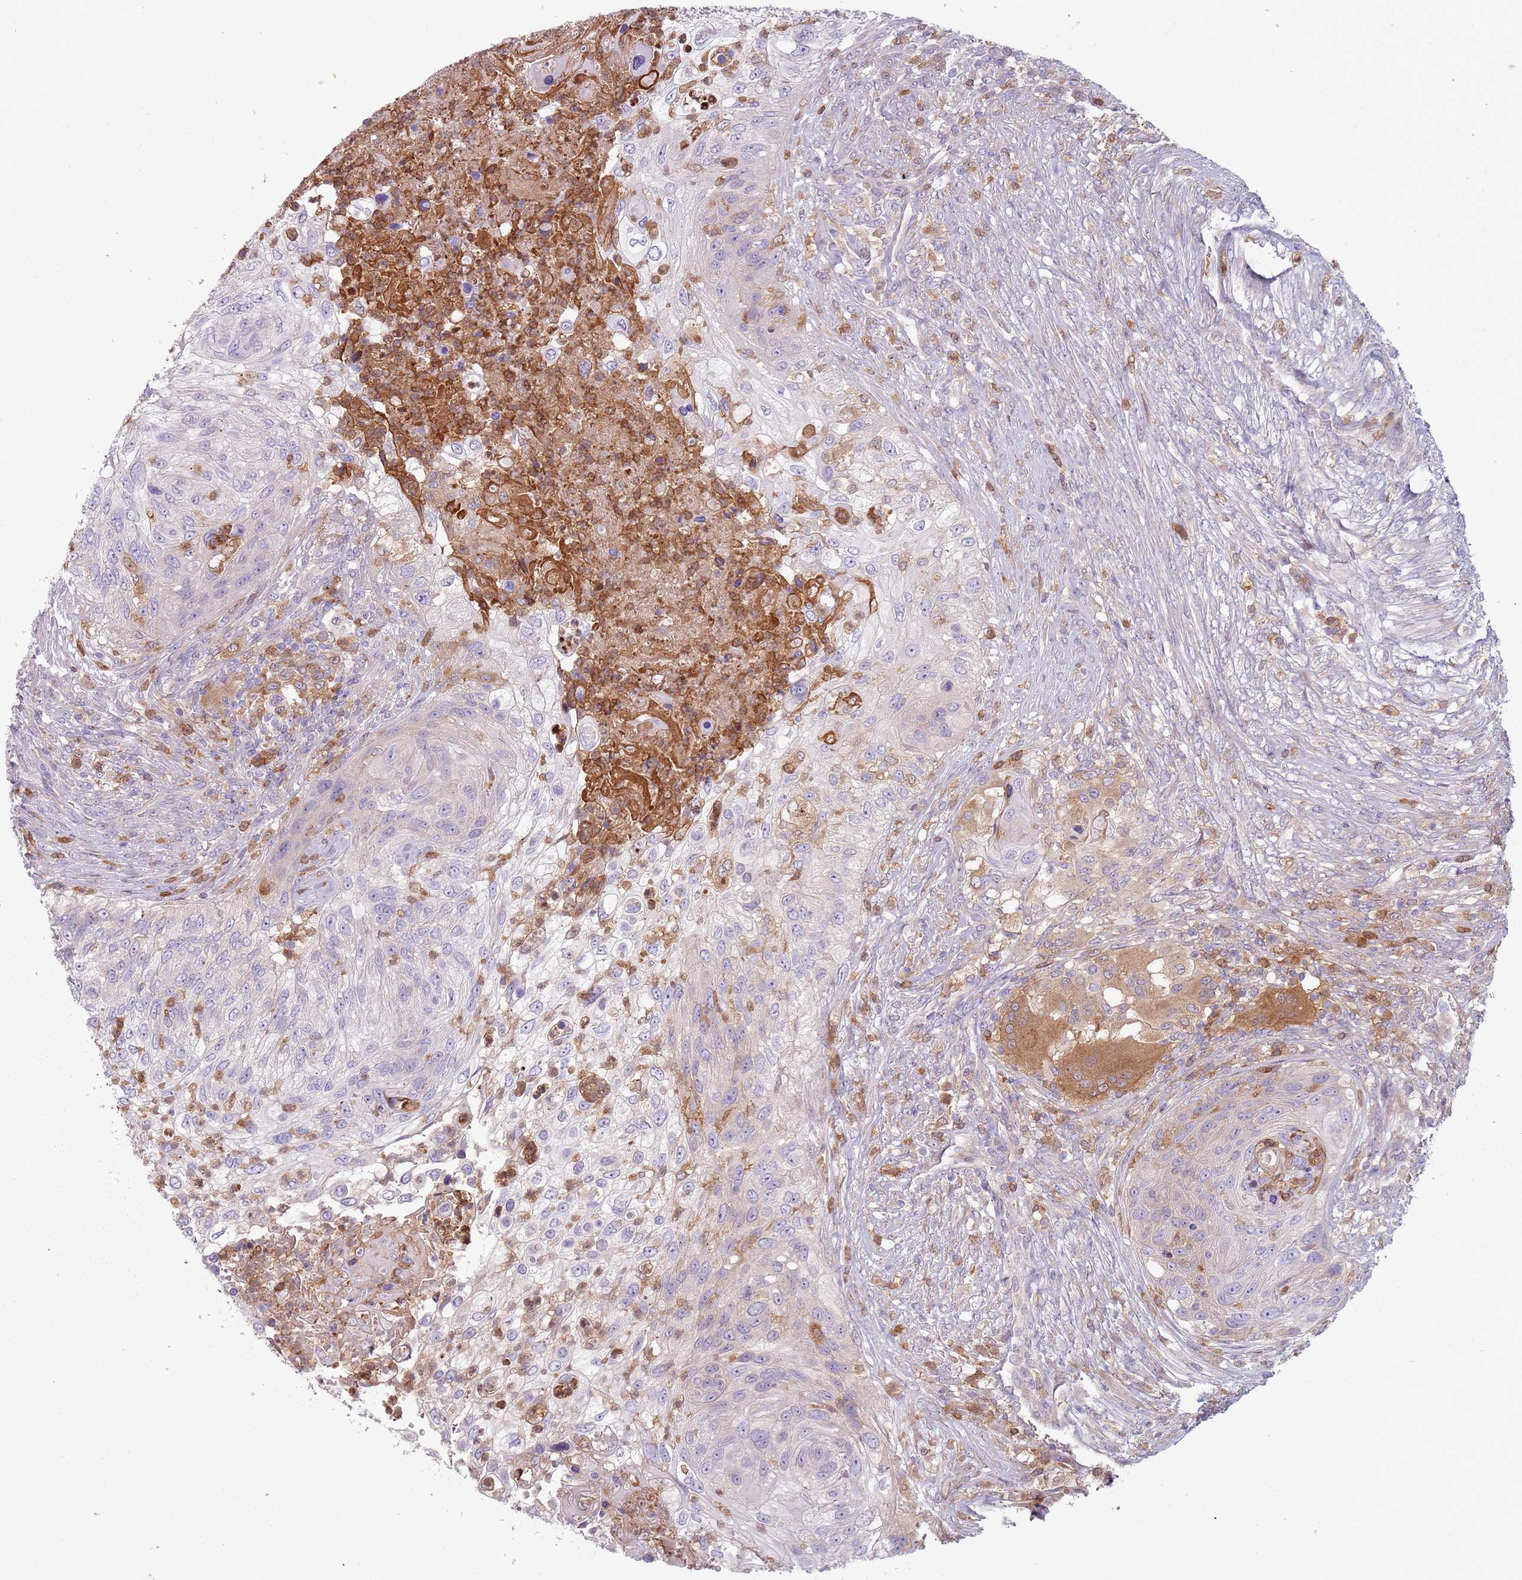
{"staining": {"intensity": "negative", "quantity": "none", "location": "none"}, "tissue": "urothelial cancer", "cell_type": "Tumor cells", "image_type": "cancer", "snomed": [{"axis": "morphology", "description": "Urothelial carcinoma, High grade"}, {"axis": "topography", "description": "Urinary bladder"}], "caption": "Immunohistochemistry of human high-grade urothelial carcinoma reveals no staining in tumor cells.", "gene": "NADK", "patient": {"sex": "female", "age": 60}}